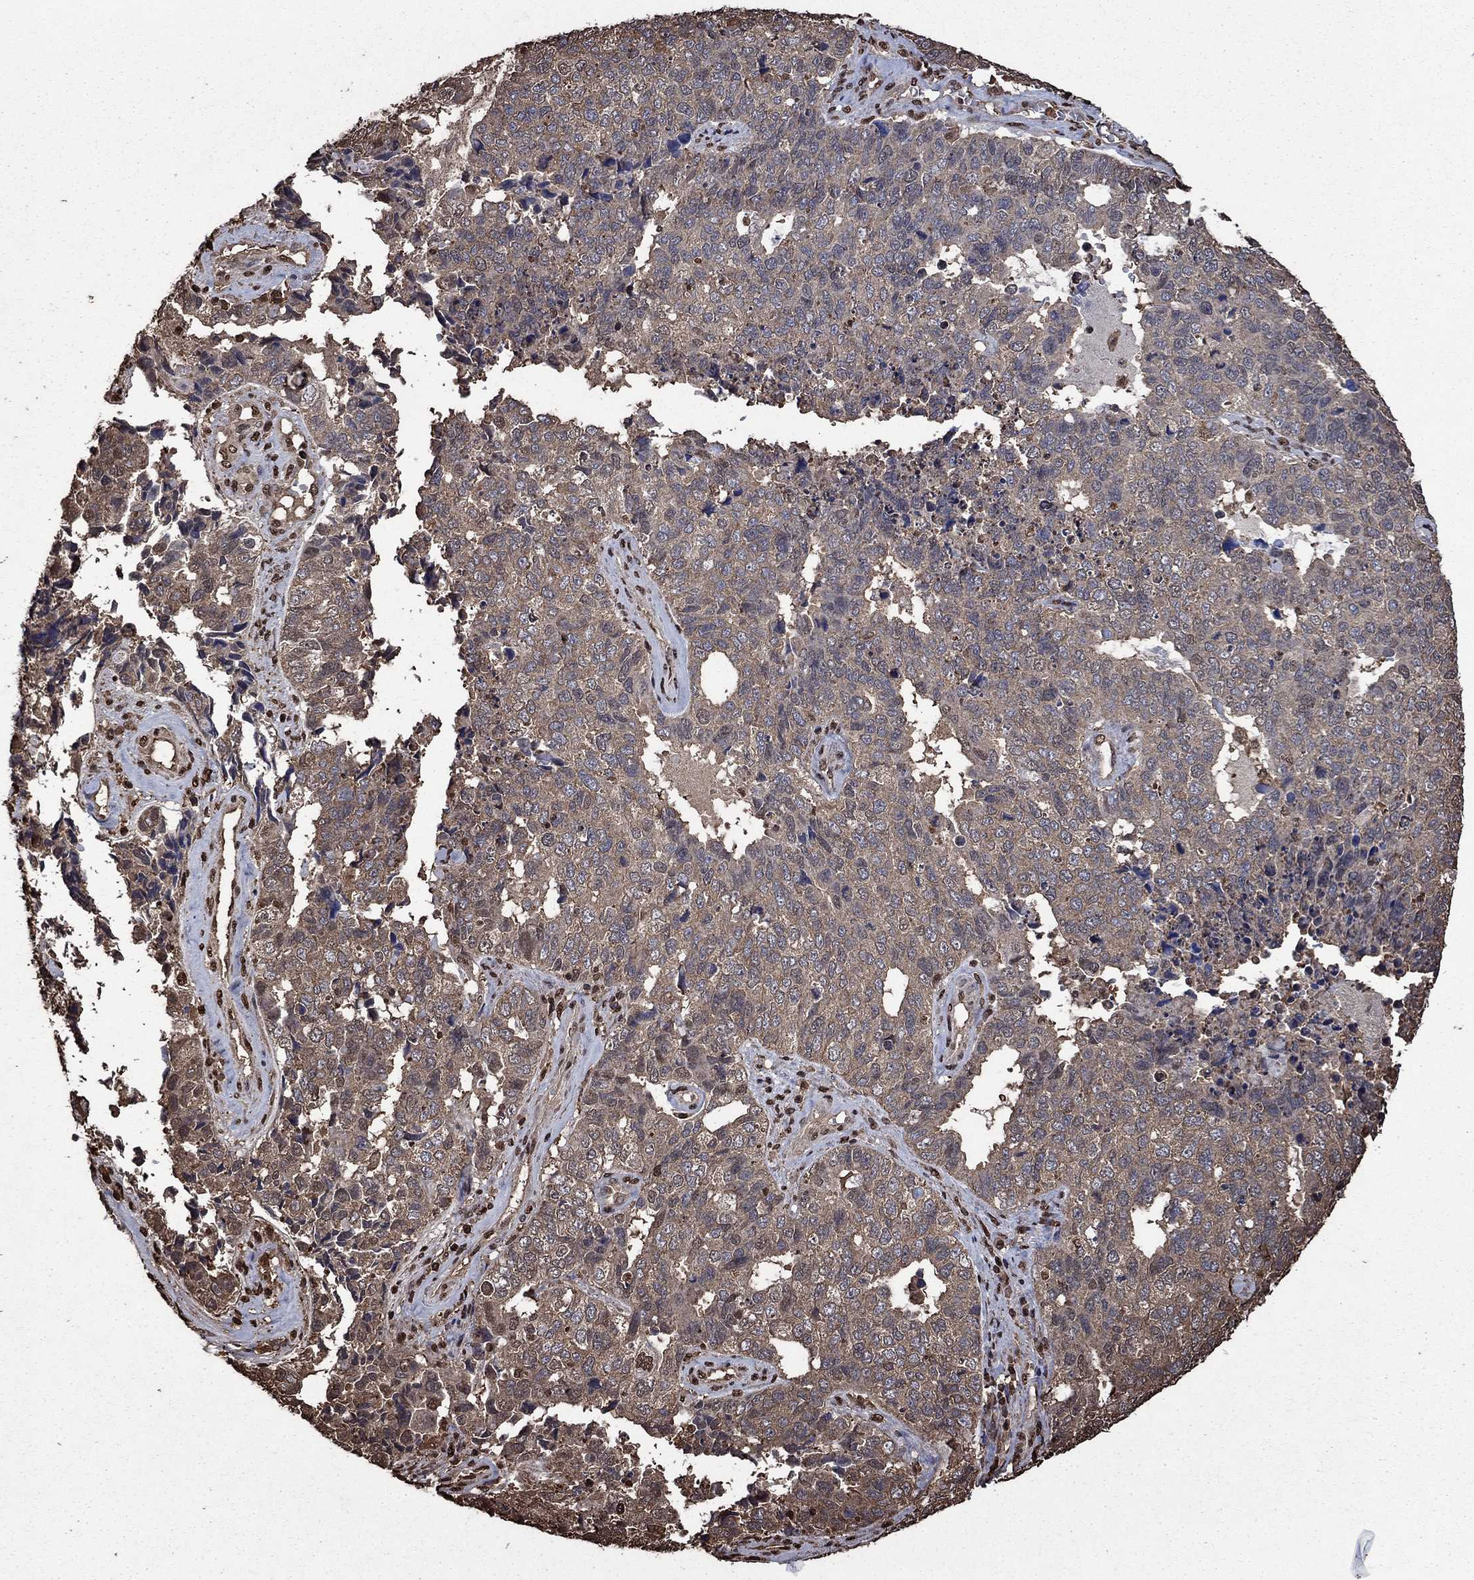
{"staining": {"intensity": "weak", "quantity": "<25%", "location": "cytoplasmic/membranous"}, "tissue": "cervical cancer", "cell_type": "Tumor cells", "image_type": "cancer", "snomed": [{"axis": "morphology", "description": "Squamous cell carcinoma, NOS"}, {"axis": "topography", "description": "Cervix"}], "caption": "This is a image of immunohistochemistry staining of cervical squamous cell carcinoma, which shows no expression in tumor cells.", "gene": "GAPDH", "patient": {"sex": "female", "age": 63}}